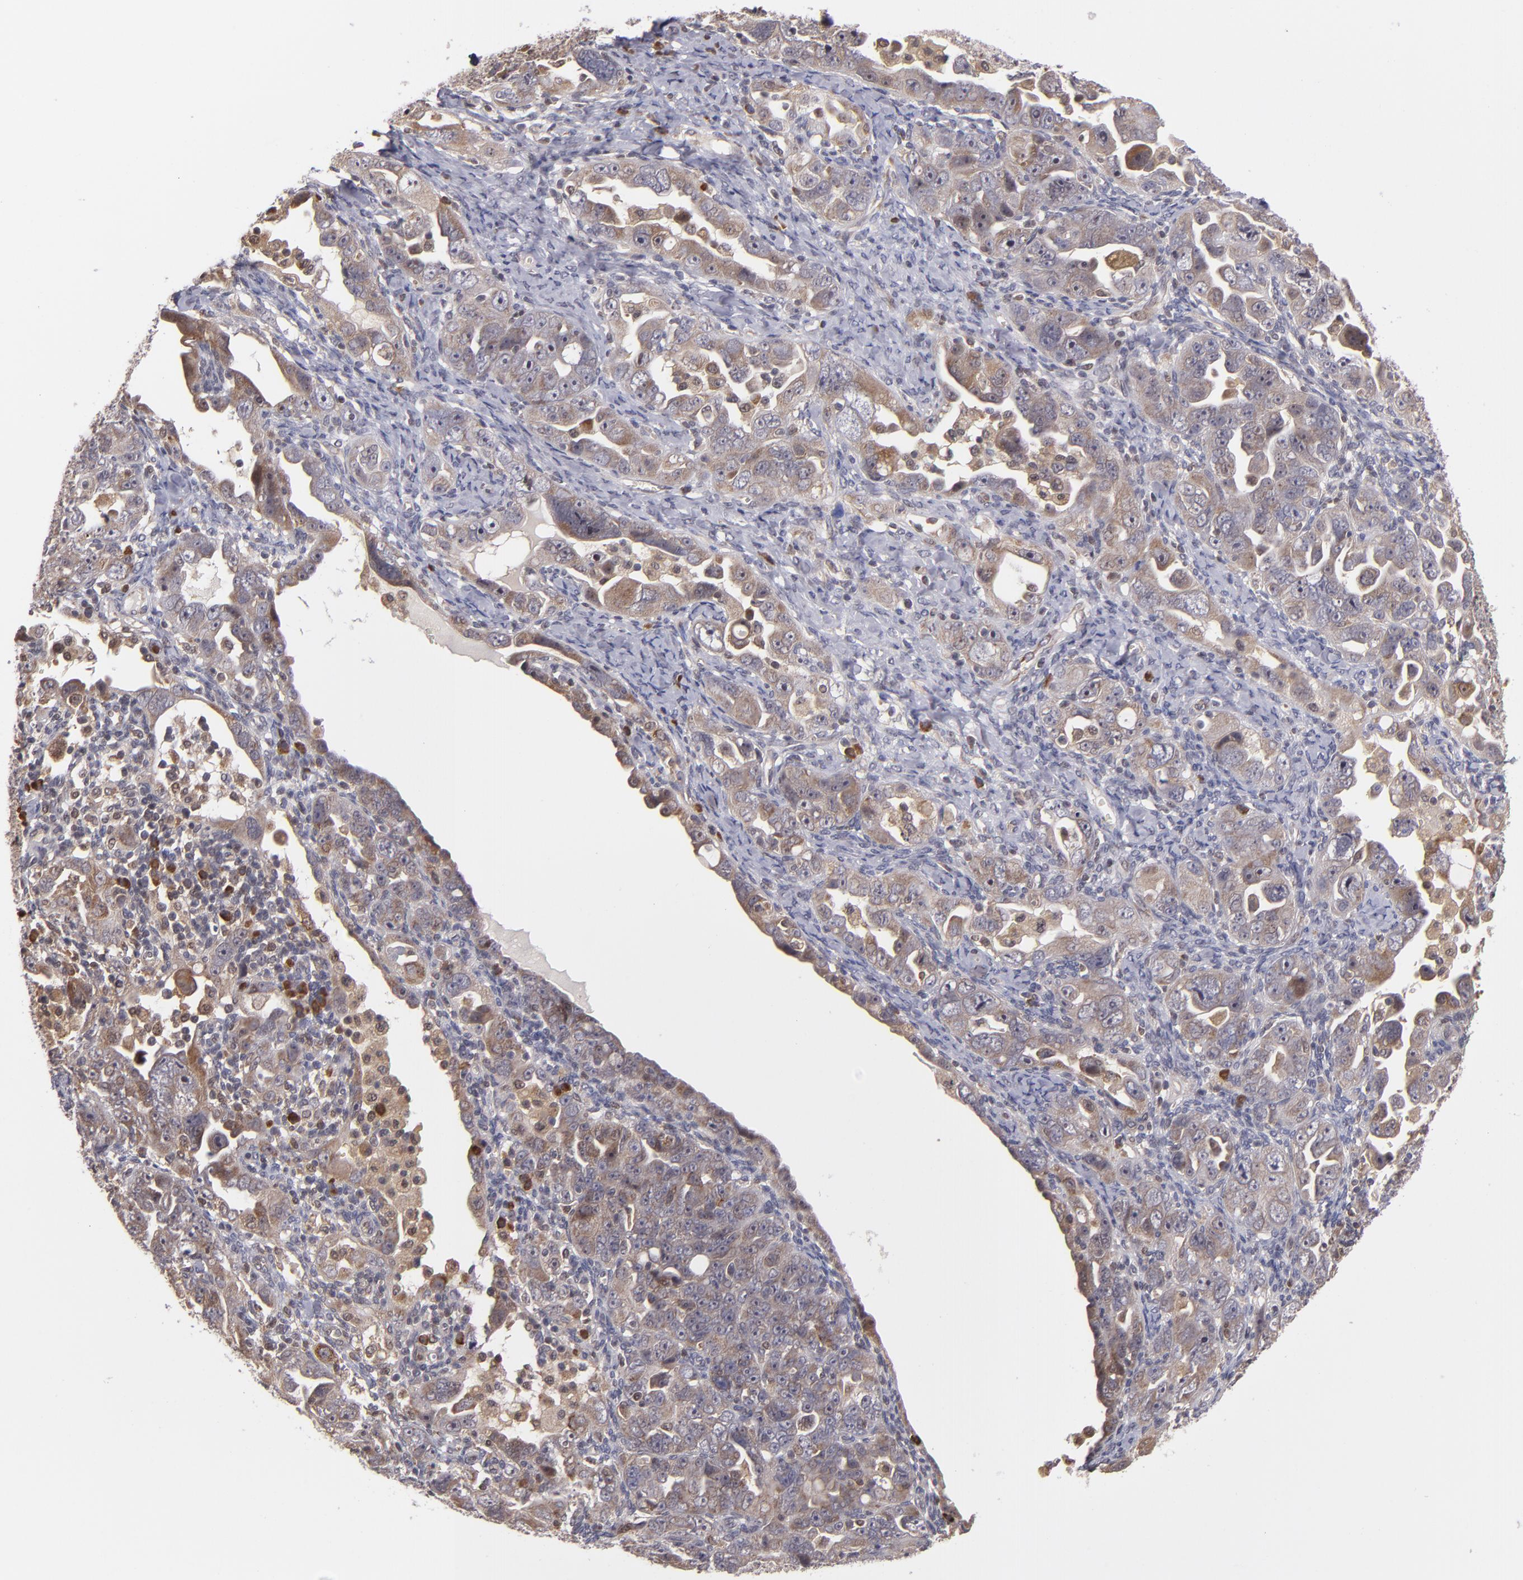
{"staining": {"intensity": "weak", "quantity": ">75%", "location": "cytoplasmic/membranous"}, "tissue": "ovarian cancer", "cell_type": "Tumor cells", "image_type": "cancer", "snomed": [{"axis": "morphology", "description": "Cystadenocarcinoma, serous, NOS"}, {"axis": "topography", "description": "Ovary"}], "caption": "Serous cystadenocarcinoma (ovarian) tissue exhibits weak cytoplasmic/membranous expression in about >75% of tumor cells, visualized by immunohistochemistry.", "gene": "CASP1", "patient": {"sex": "female", "age": 66}}